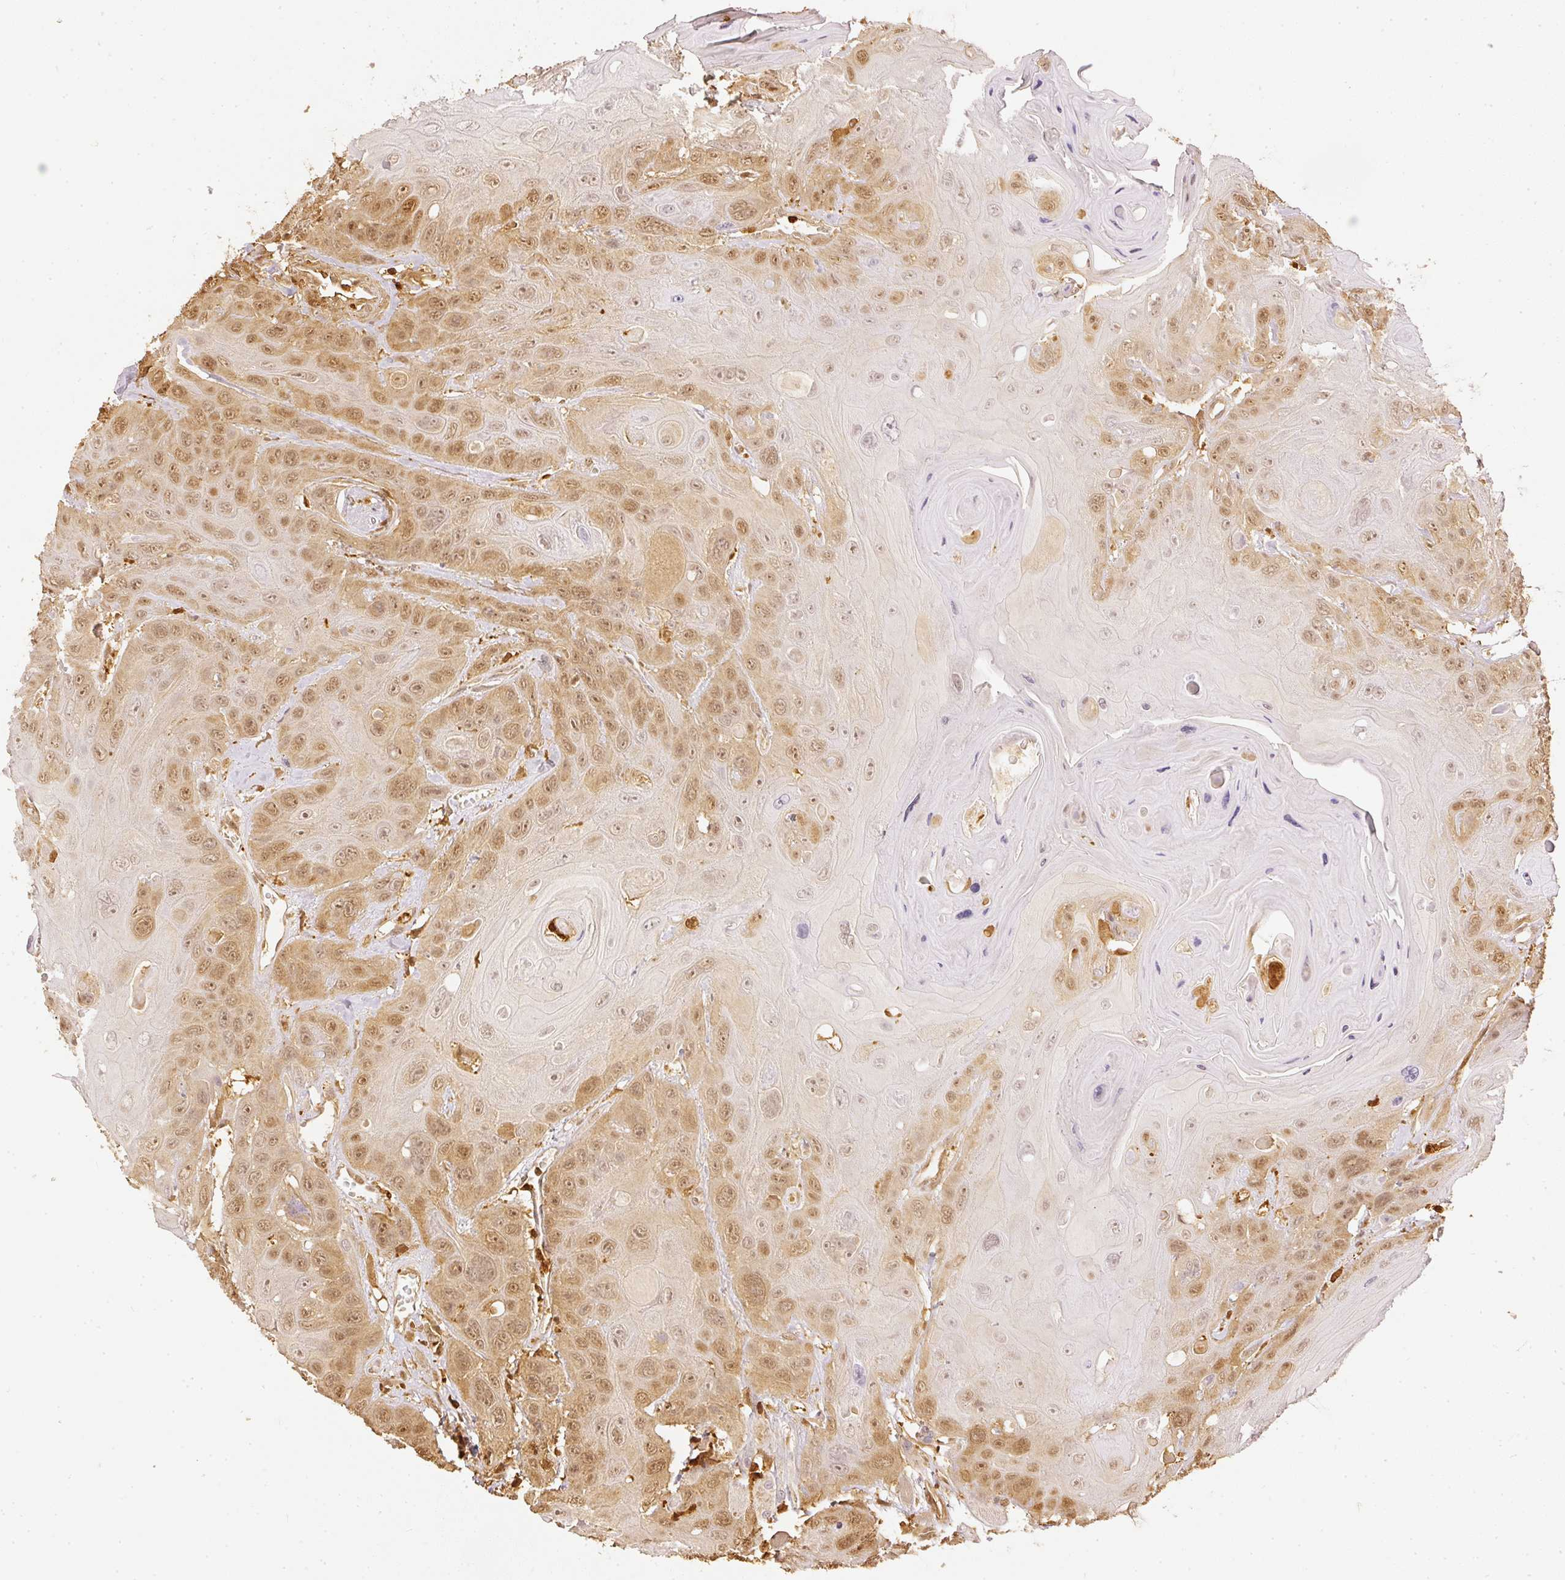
{"staining": {"intensity": "moderate", "quantity": ">75%", "location": "cytoplasmic/membranous,nuclear"}, "tissue": "head and neck cancer", "cell_type": "Tumor cells", "image_type": "cancer", "snomed": [{"axis": "morphology", "description": "Squamous cell carcinoma, NOS"}, {"axis": "topography", "description": "Head-Neck"}], "caption": "Immunohistochemical staining of head and neck squamous cell carcinoma exhibits moderate cytoplasmic/membranous and nuclear protein expression in approximately >75% of tumor cells.", "gene": "PFN1", "patient": {"sex": "female", "age": 59}}